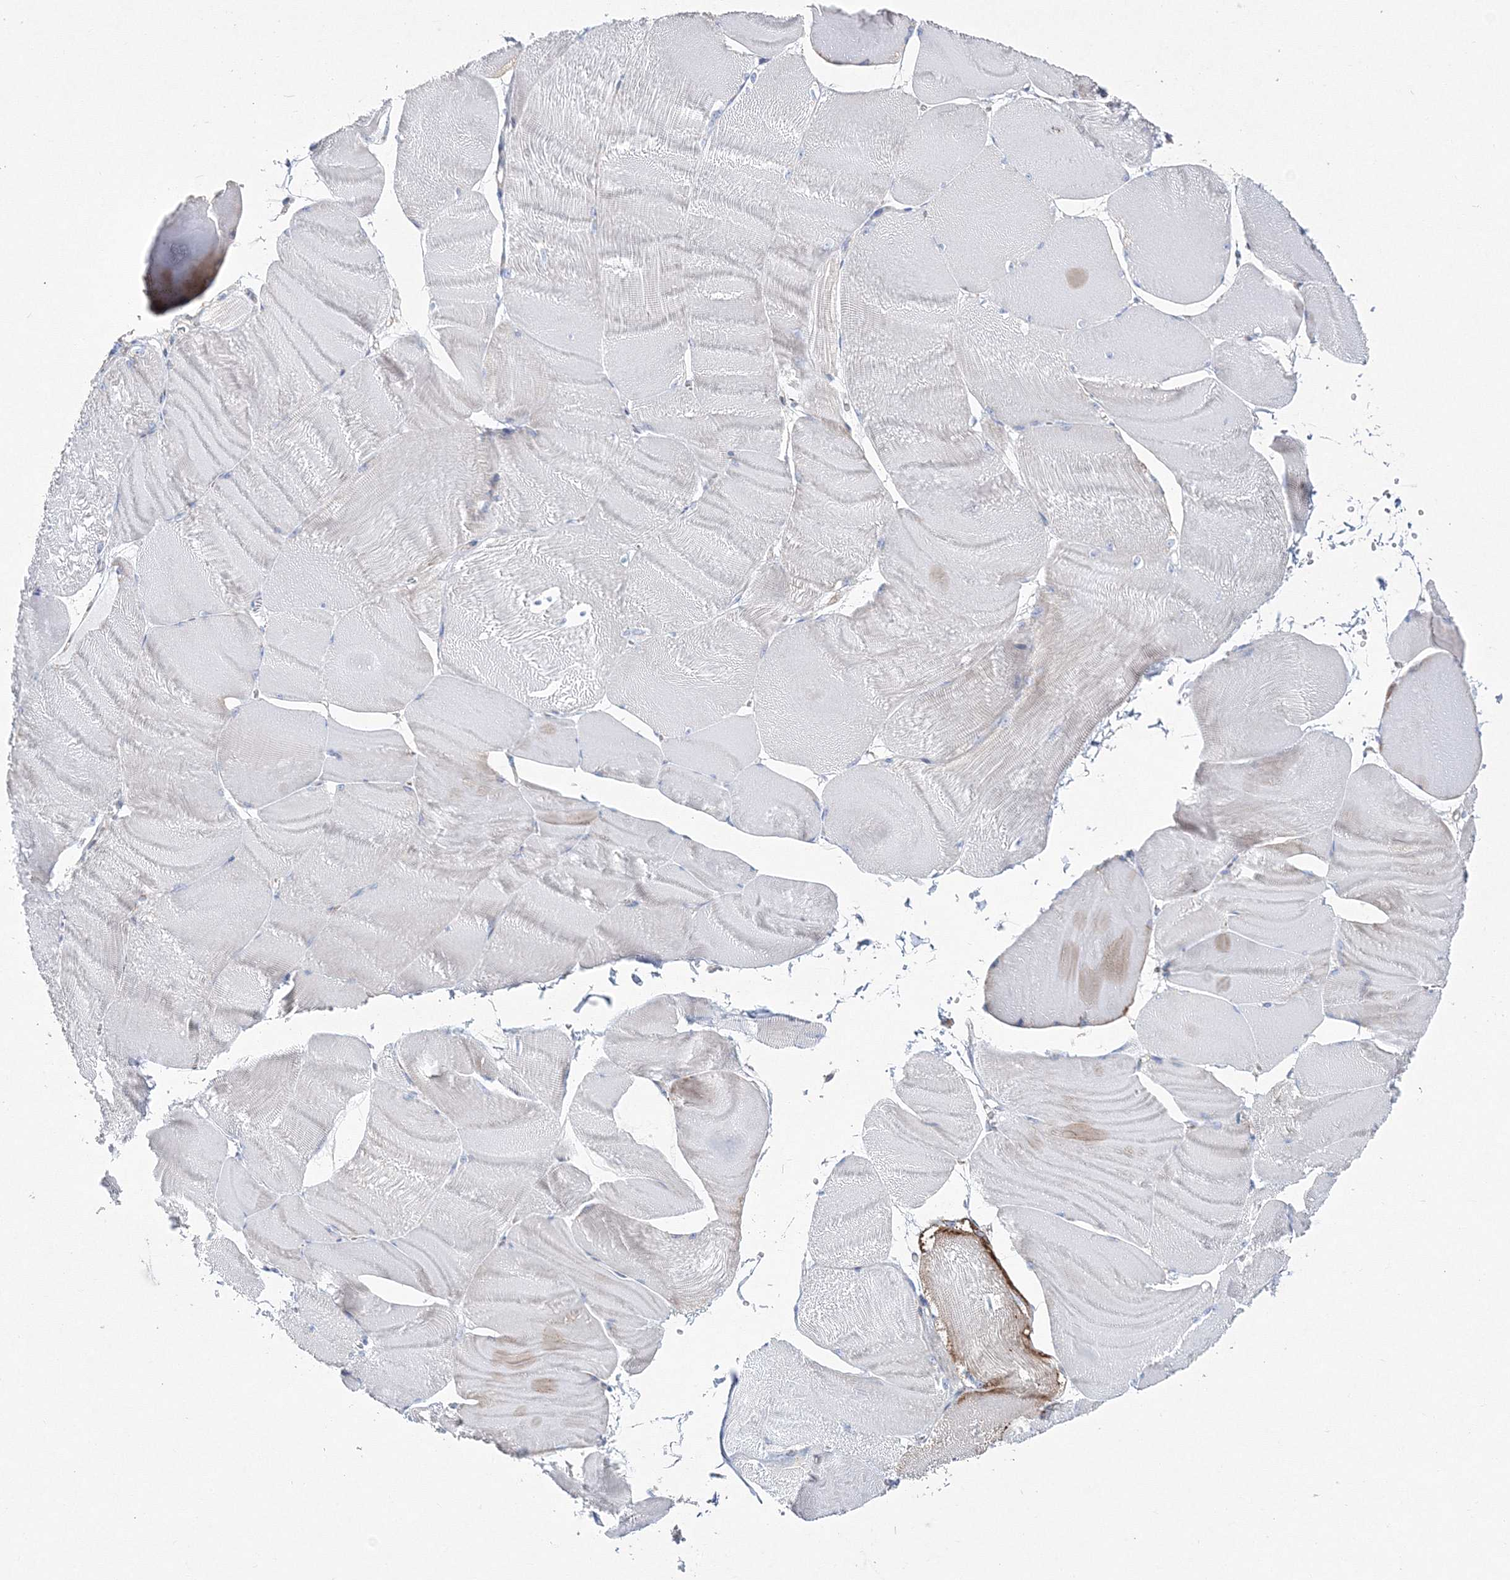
{"staining": {"intensity": "weak", "quantity": "25%-75%", "location": "cytoplasmic/membranous"}, "tissue": "skeletal muscle", "cell_type": "Myocytes", "image_type": "normal", "snomed": [{"axis": "morphology", "description": "Normal tissue, NOS"}, {"axis": "morphology", "description": "Basal cell carcinoma"}, {"axis": "topography", "description": "Skeletal muscle"}], "caption": "Weak cytoplasmic/membranous staining for a protein is present in approximately 25%-75% of myocytes of normal skeletal muscle using immunohistochemistry (IHC).", "gene": "HIBCH", "patient": {"sex": "female", "age": 64}}